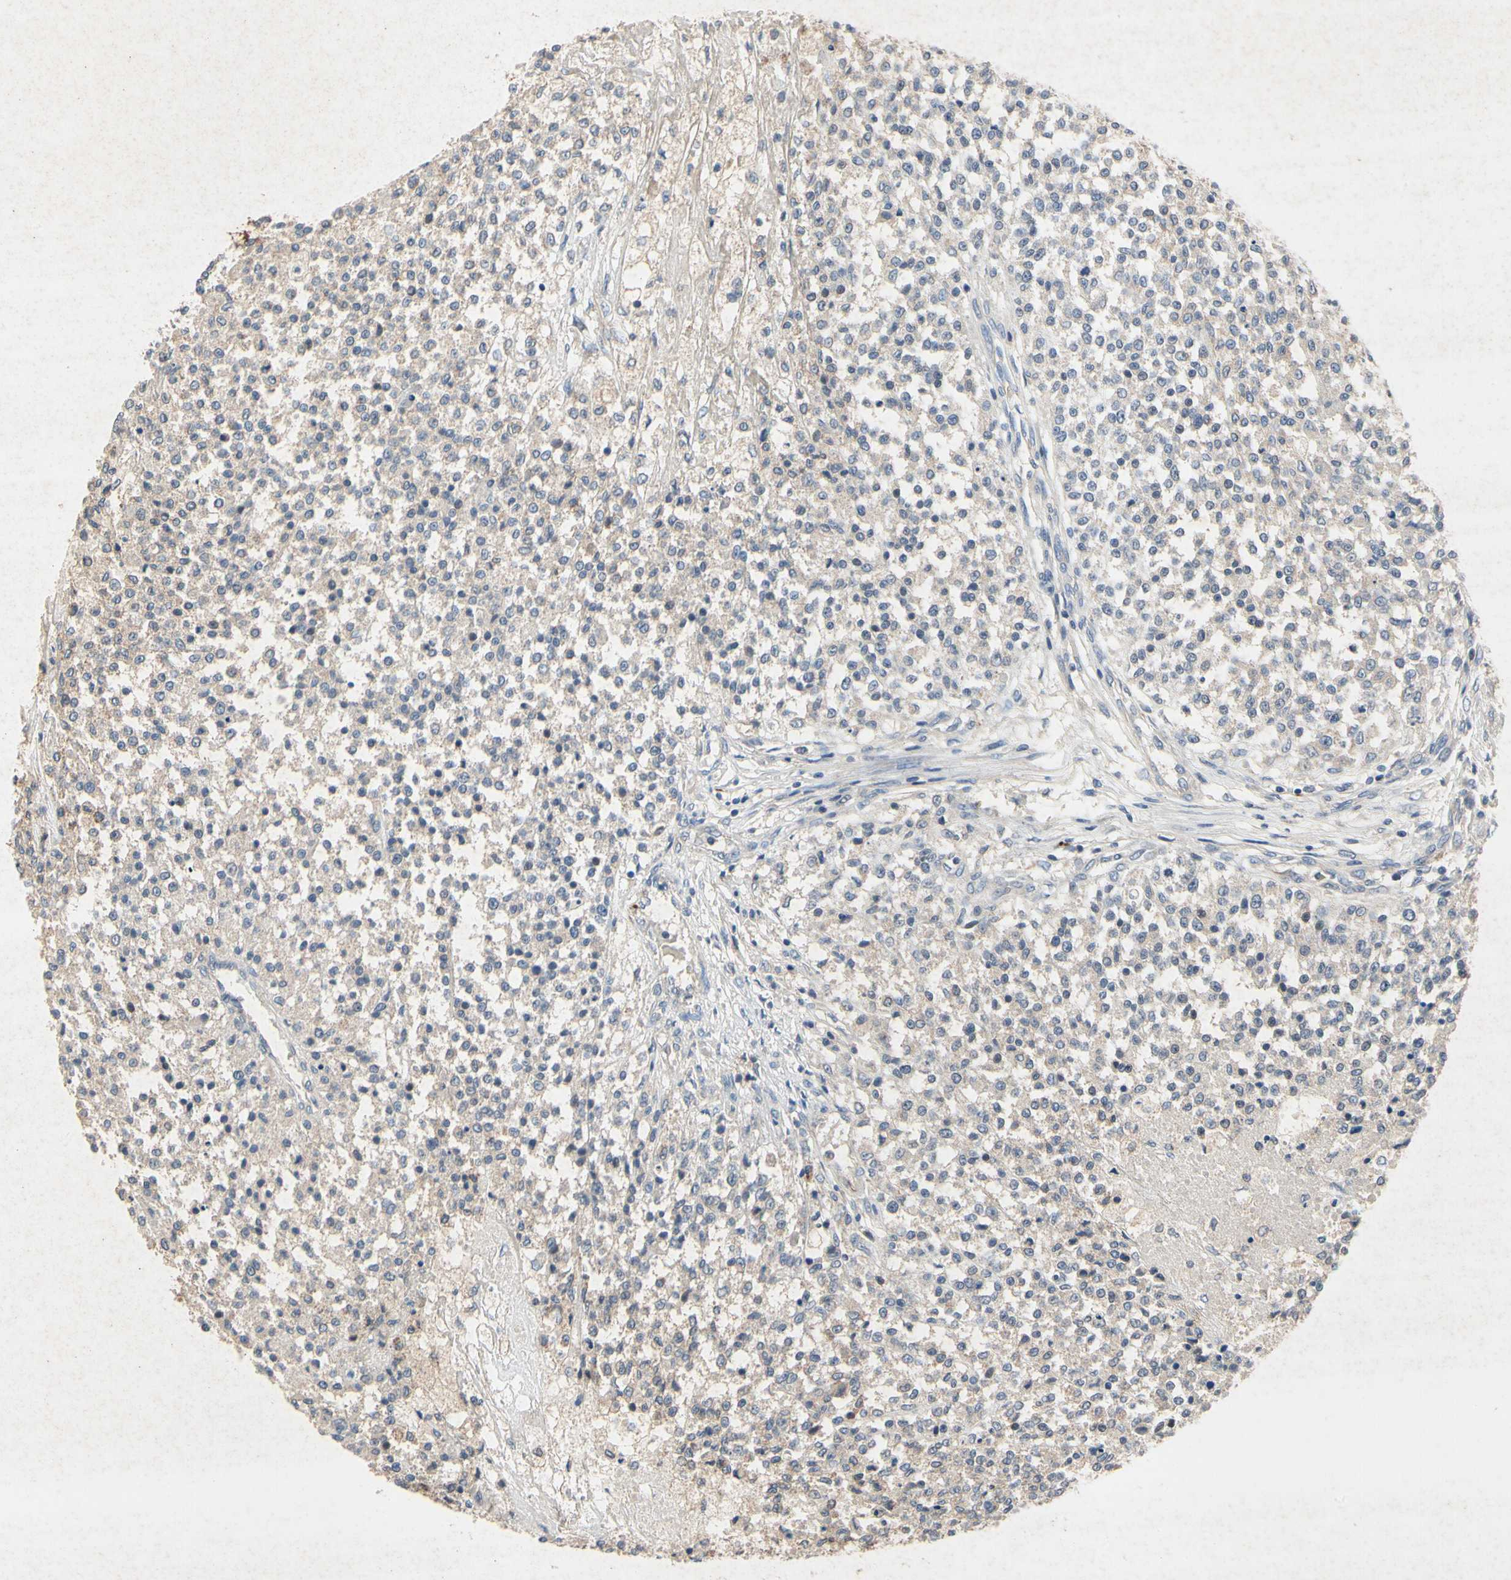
{"staining": {"intensity": "weak", "quantity": ">75%", "location": "cytoplasmic/membranous"}, "tissue": "testis cancer", "cell_type": "Tumor cells", "image_type": "cancer", "snomed": [{"axis": "morphology", "description": "Seminoma, NOS"}, {"axis": "topography", "description": "Testis"}], "caption": "About >75% of tumor cells in human seminoma (testis) demonstrate weak cytoplasmic/membranous protein positivity as visualized by brown immunohistochemical staining.", "gene": "RPS6KA1", "patient": {"sex": "male", "age": 59}}